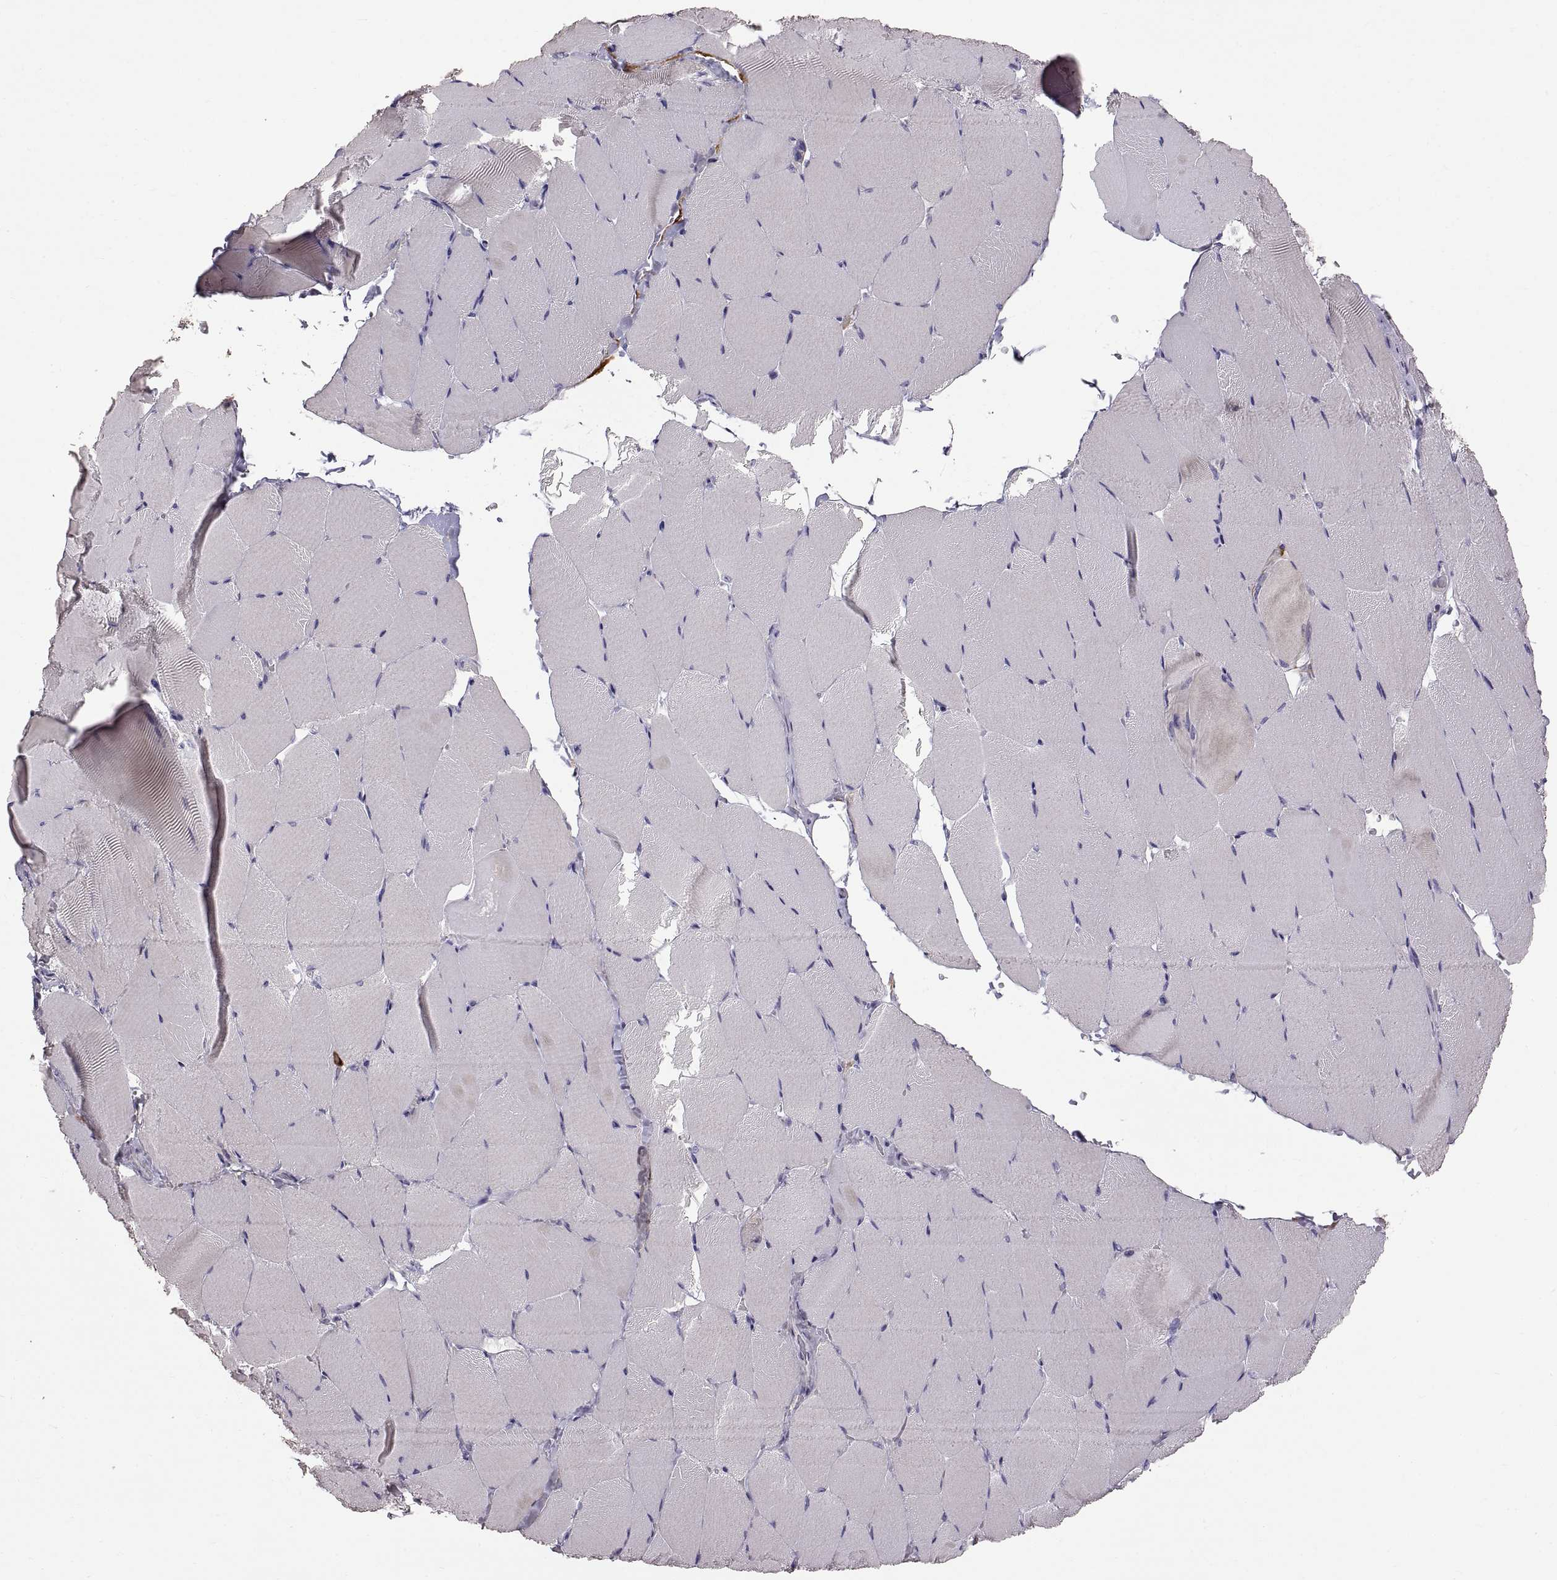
{"staining": {"intensity": "negative", "quantity": "none", "location": "none"}, "tissue": "skeletal muscle", "cell_type": "Myocytes", "image_type": "normal", "snomed": [{"axis": "morphology", "description": "Normal tissue, NOS"}, {"axis": "topography", "description": "Skeletal muscle"}], "caption": "Benign skeletal muscle was stained to show a protein in brown. There is no significant positivity in myocytes. (DAB (3,3'-diaminobenzidine) IHC visualized using brightfield microscopy, high magnification).", "gene": "WFDC8", "patient": {"sex": "female", "age": 37}}